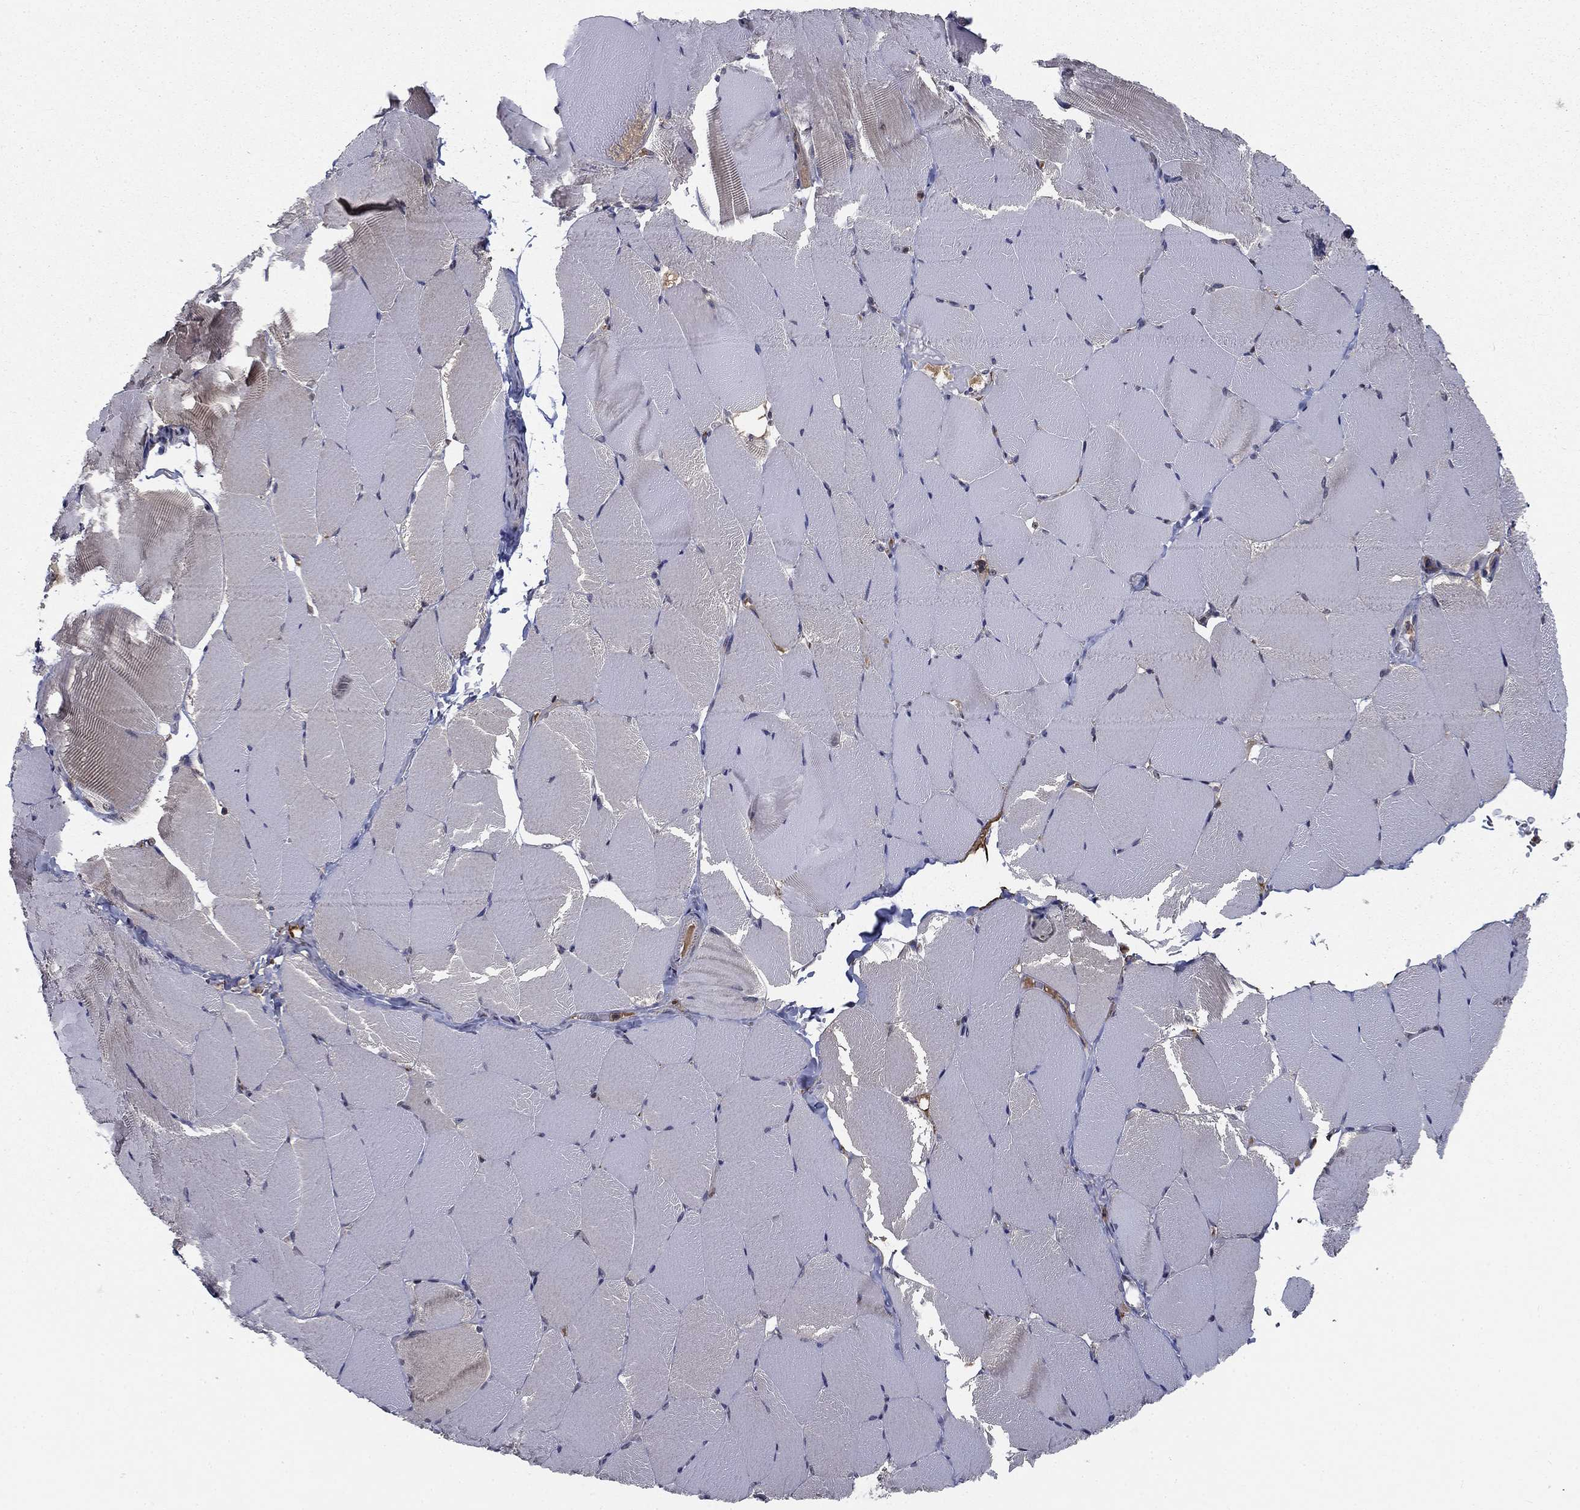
{"staining": {"intensity": "negative", "quantity": "none", "location": "none"}, "tissue": "skeletal muscle", "cell_type": "Myocytes", "image_type": "normal", "snomed": [{"axis": "morphology", "description": "Normal tissue, NOS"}, {"axis": "topography", "description": "Skeletal muscle"}], "caption": "This is an immunohistochemistry (IHC) image of normal skeletal muscle. There is no staining in myocytes.", "gene": "NIT2", "patient": {"sex": "female", "age": 37}}